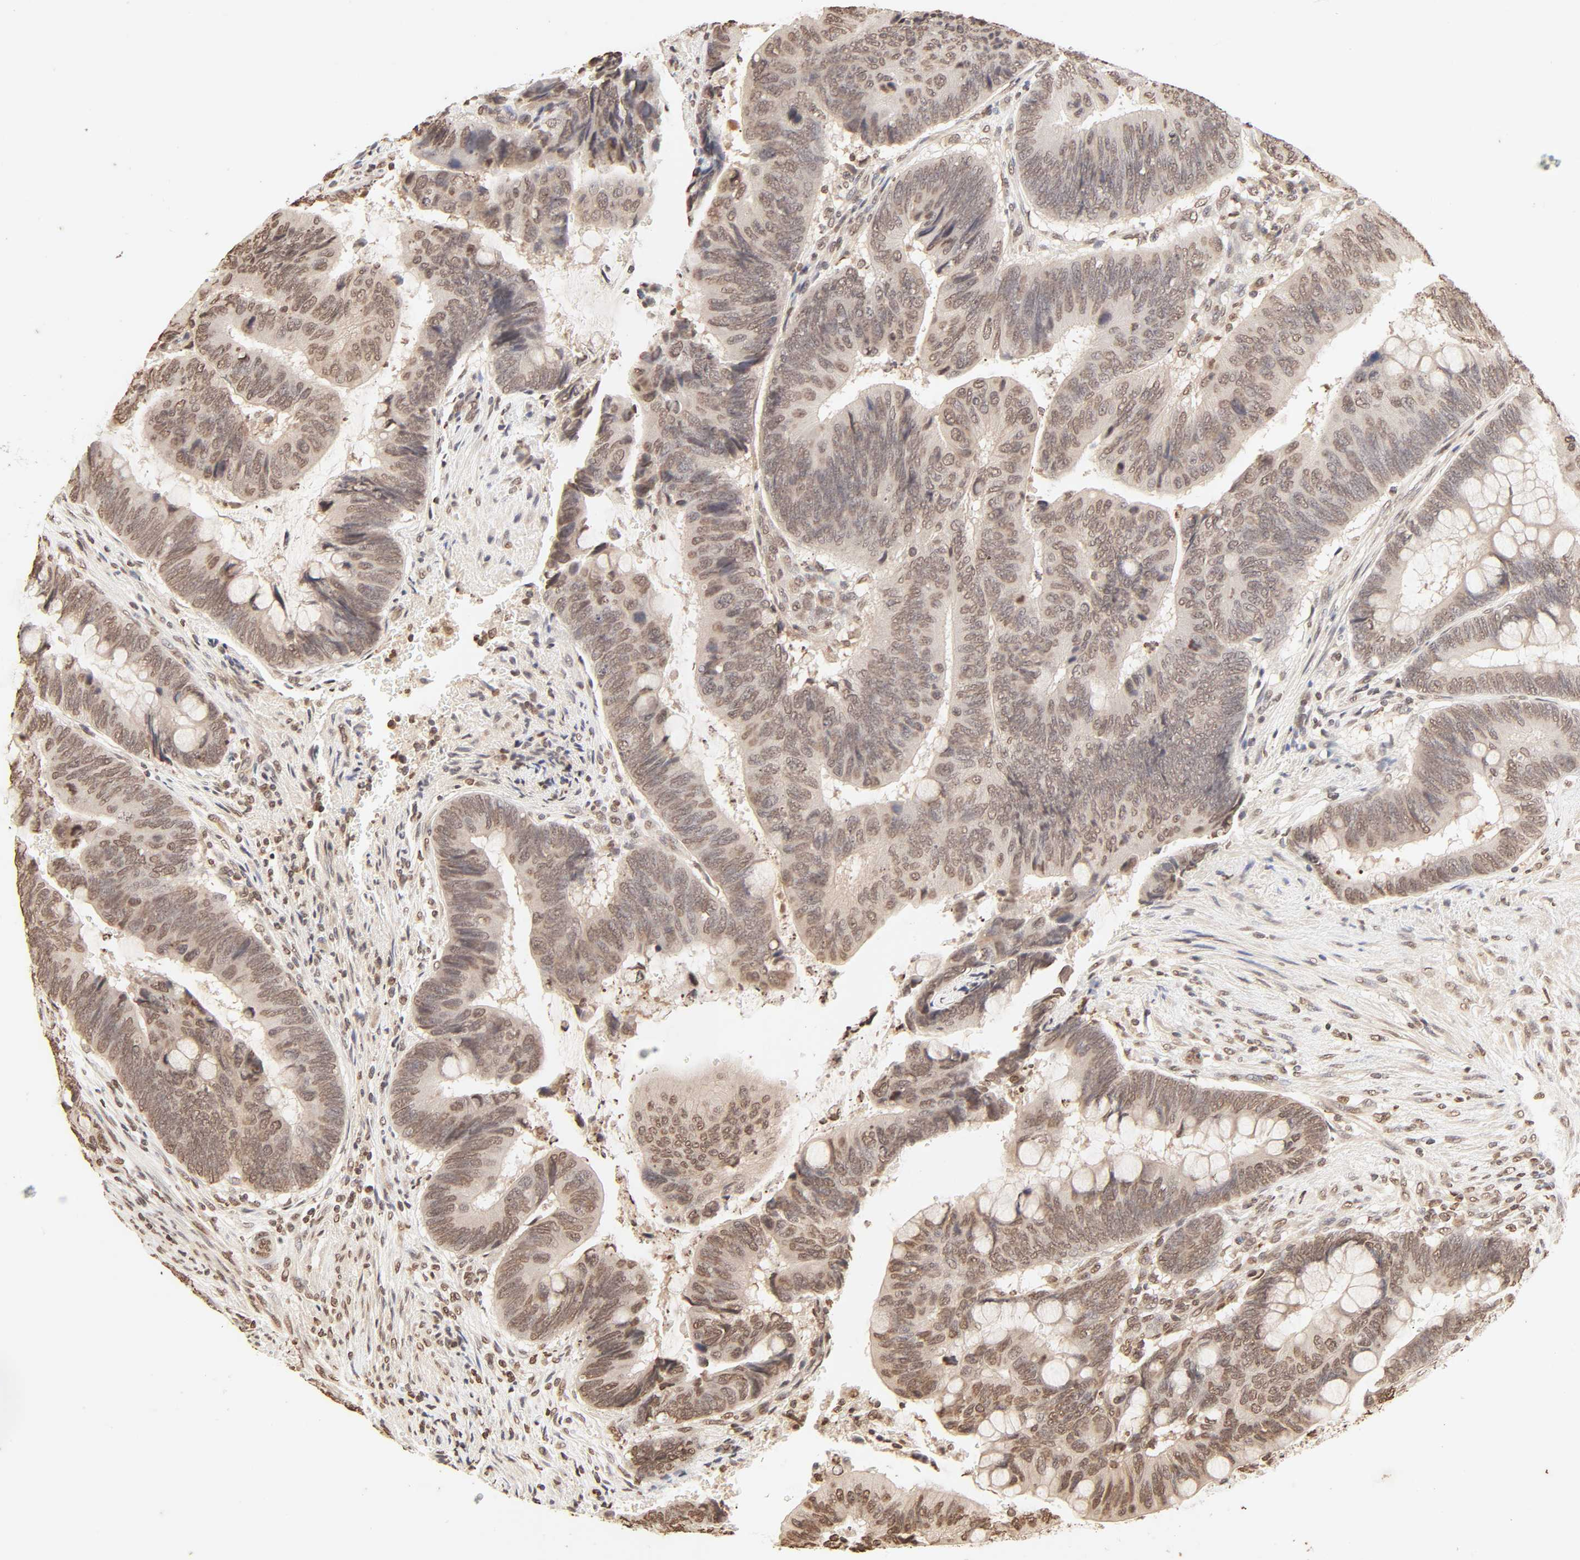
{"staining": {"intensity": "moderate", "quantity": ">75%", "location": "cytoplasmic/membranous,nuclear"}, "tissue": "colorectal cancer", "cell_type": "Tumor cells", "image_type": "cancer", "snomed": [{"axis": "morphology", "description": "Normal tissue, NOS"}, {"axis": "morphology", "description": "Adenocarcinoma, NOS"}, {"axis": "topography", "description": "Rectum"}], "caption": "Immunohistochemical staining of colorectal cancer shows moderate cytoplasmic/membranous and nuclear protein positivity in about >75% of tumor cells. (DAB (3,3'-diaminobenzidine) IHC with brightfield microscopy, high magnification).", "gene": "TBL1X", "patient": {"sex": "male", "age": 92}}